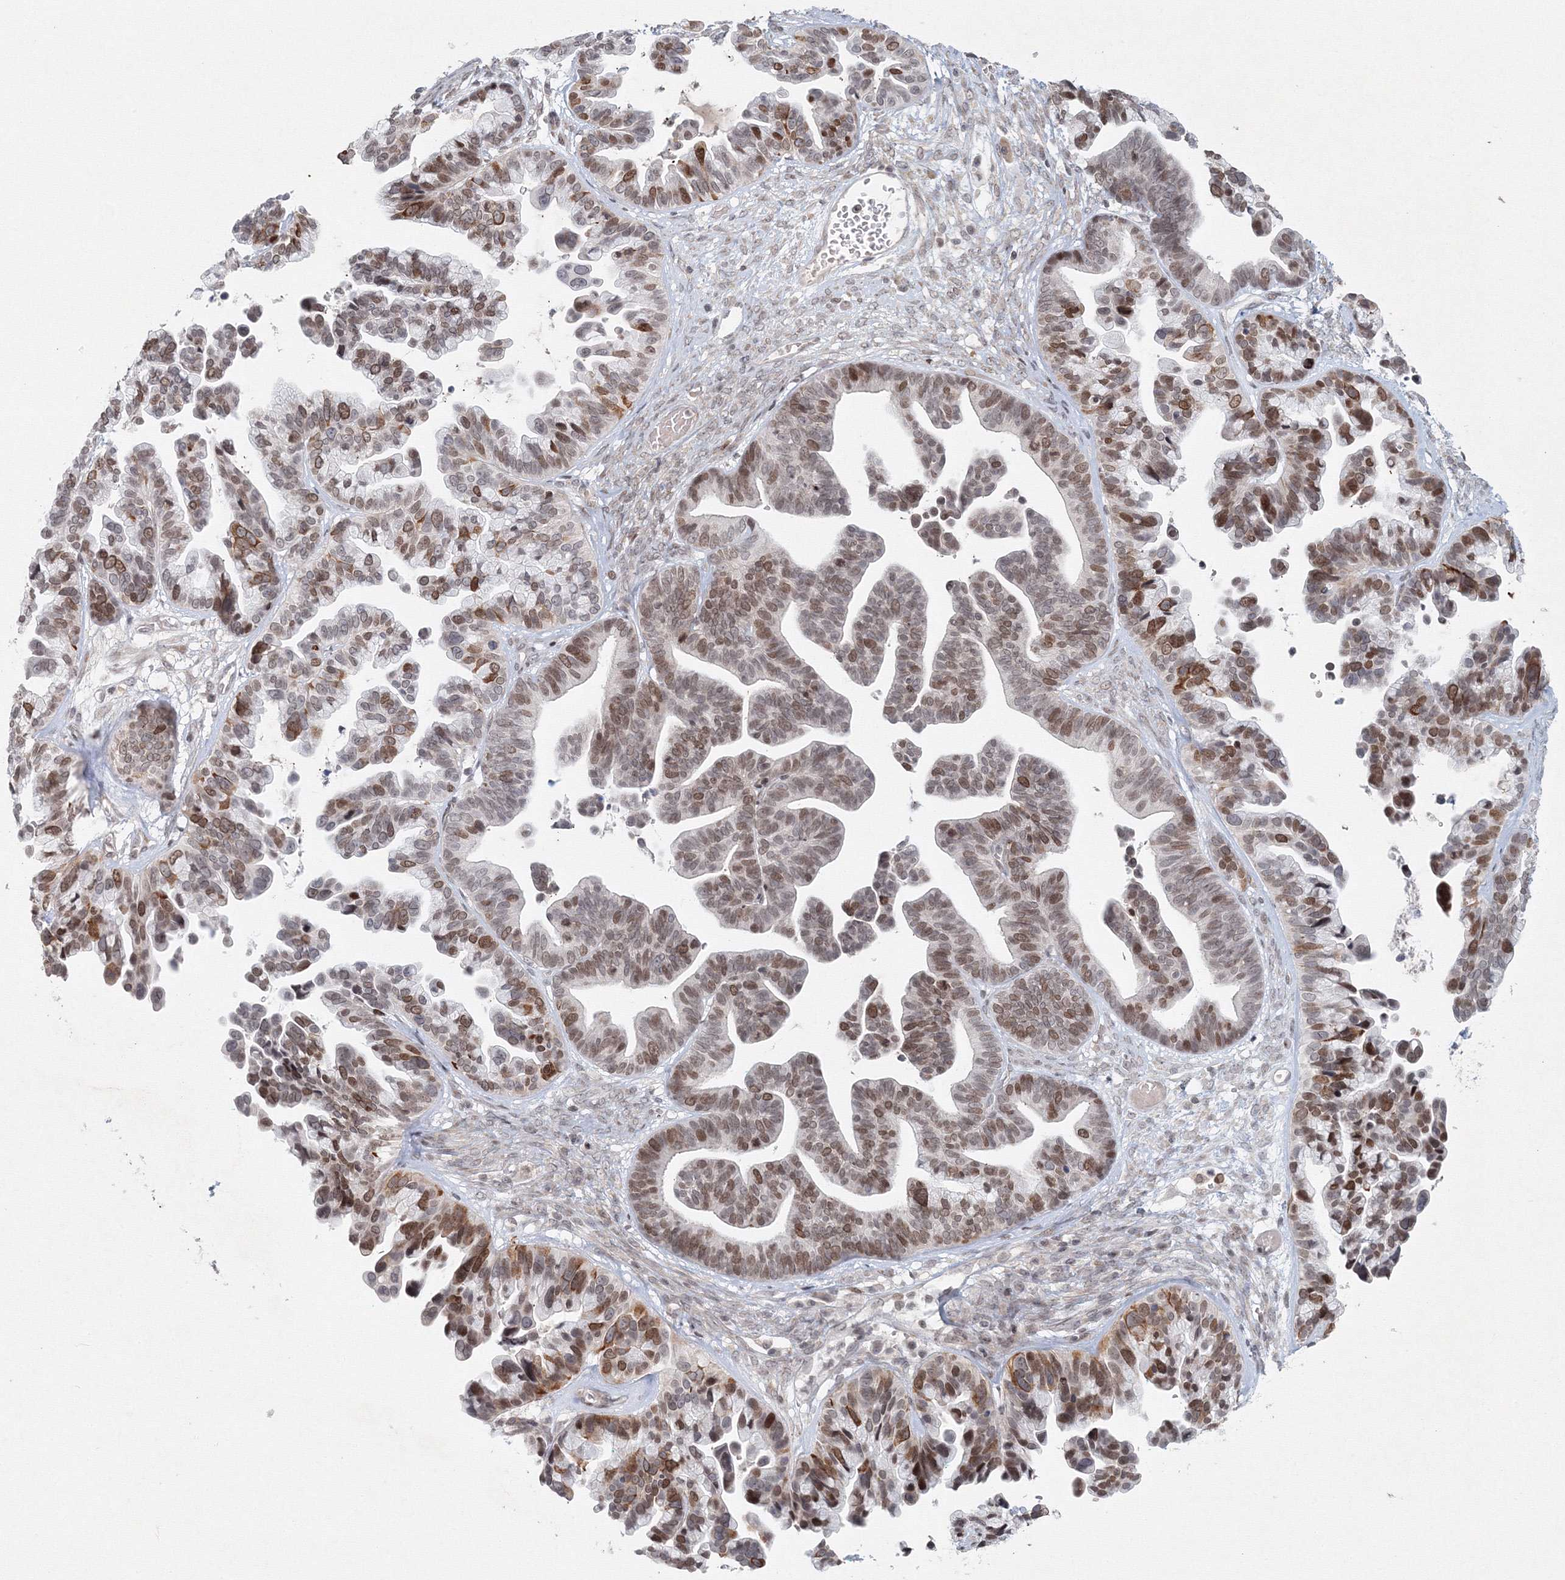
{"staining": {"intensity": "moderate", "quantity": "25%-75%", "location": "nuclear"}, "tissue": "ovarian cancer", "cell_type": "Tumor cells", "image_type": "cancer", "snomed": [{"axis": "morphology", "description": "Cystadenocarcinoma, serous, NOS"}, {"axis": "topography", "description": "Ovary"}], "caption": "Brown immunohistochemical staining in human serous cystadenocarcinoma (ovarian) shows moderate nuclear staining in approximately 25%-75% of tumor cells. (DAB IHC, brown staining for protein, blue staining for nuclei).", "gene": "KIF4A", "patient": {"sex": "female", "age": 56}}